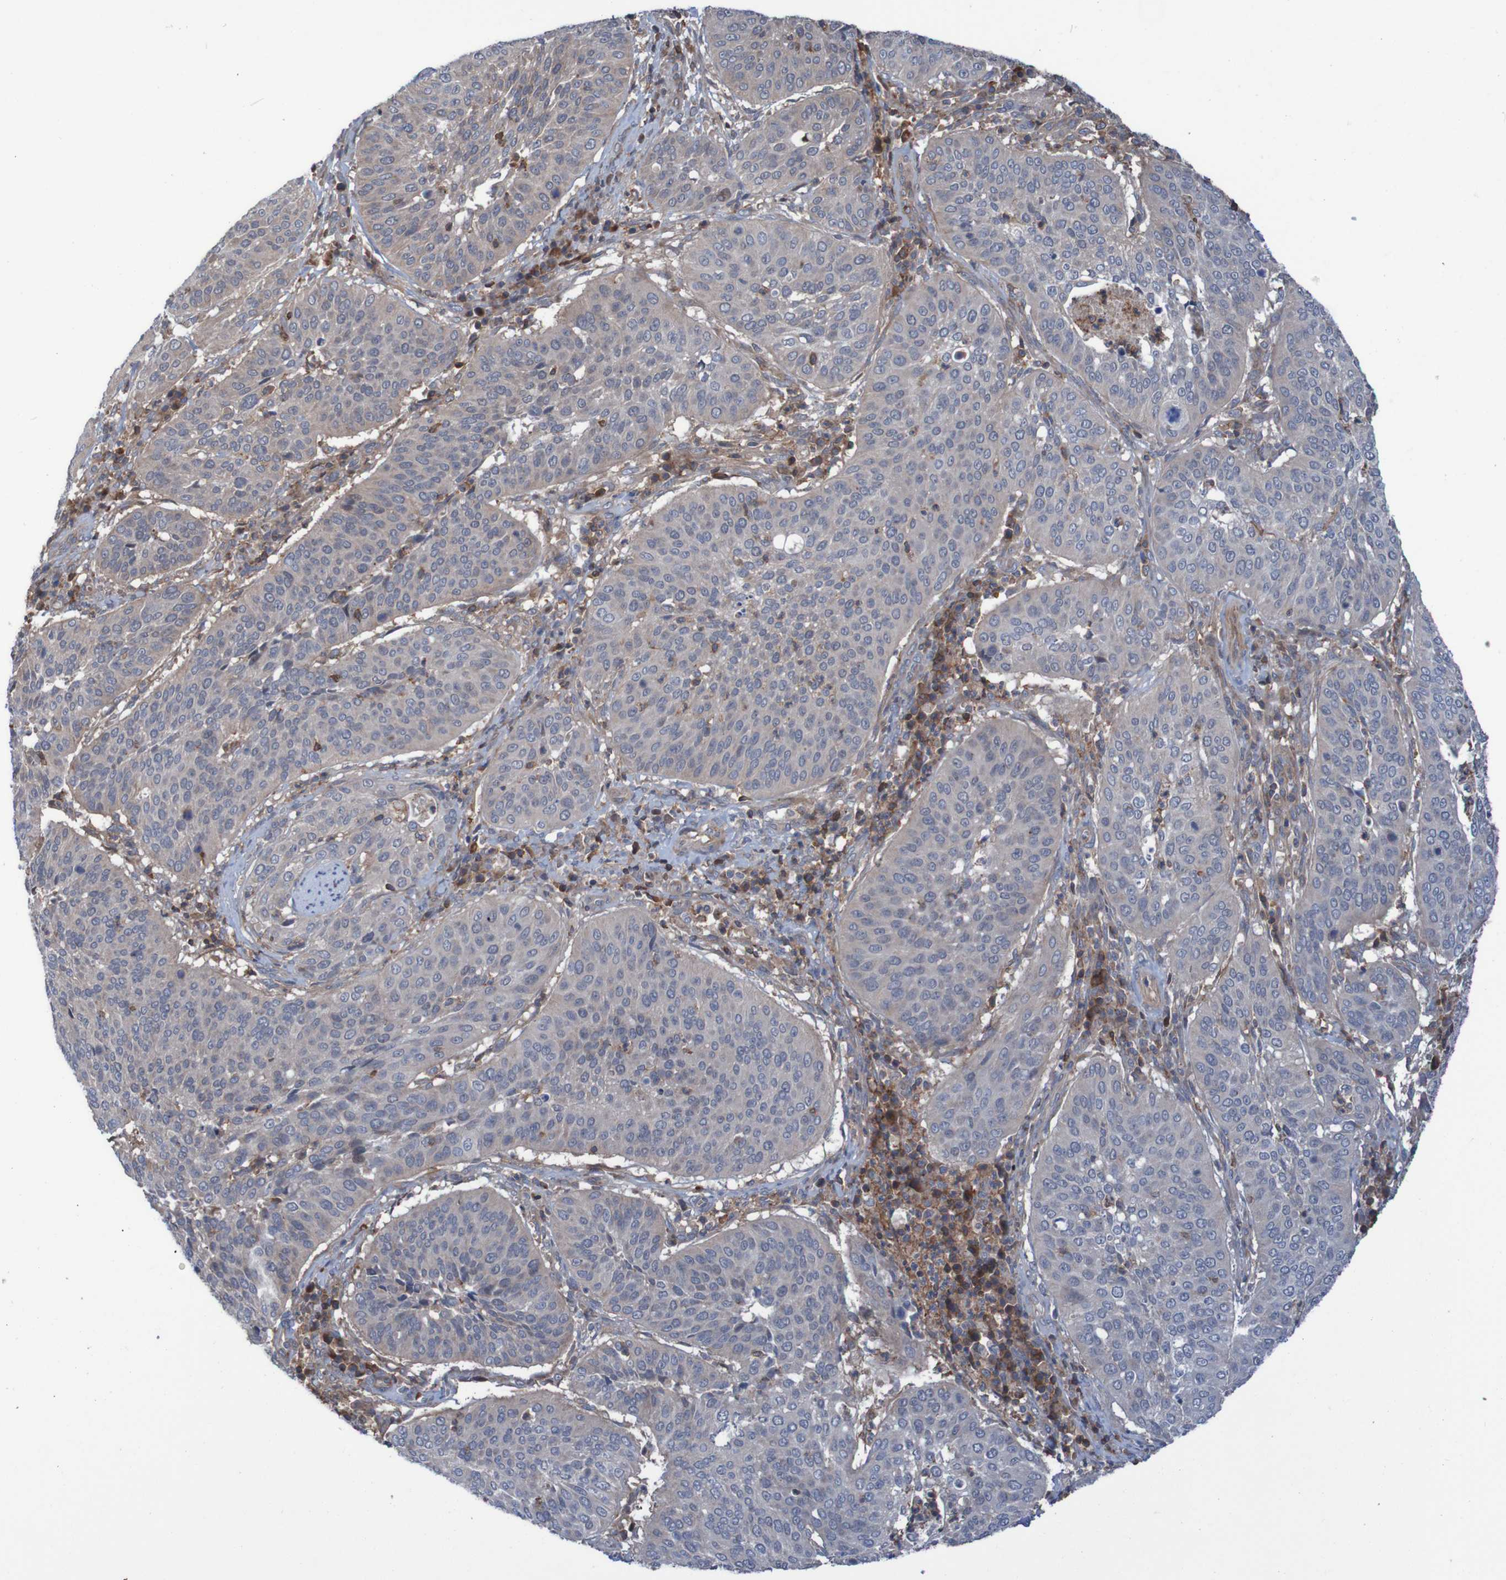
{"staining": {"intensity": "weak", "quantity": ">75%", "location": "cytoplasmic/membranous"}, "tissue": "cervical cancer", "cell_type": "Tumor cells", "image_type": "cancer", "snomed": [{"axis": "morphology", "description": "Normal tissue, NOS"}, {"axis": "morphology", "description": "Squamous cell carcinoma, NOS"}, {"axis": "topography", "description": "Cervix"}], "caption": "Squamous cell carcinoma (cervical) was stained to show a protein in brown. There is low levels of weak cytoplasmic/membranous positivity in approximately >75% of tumor cells.", "gene": "PDGFB", "patient": {"sex": "female", "age": 39}}